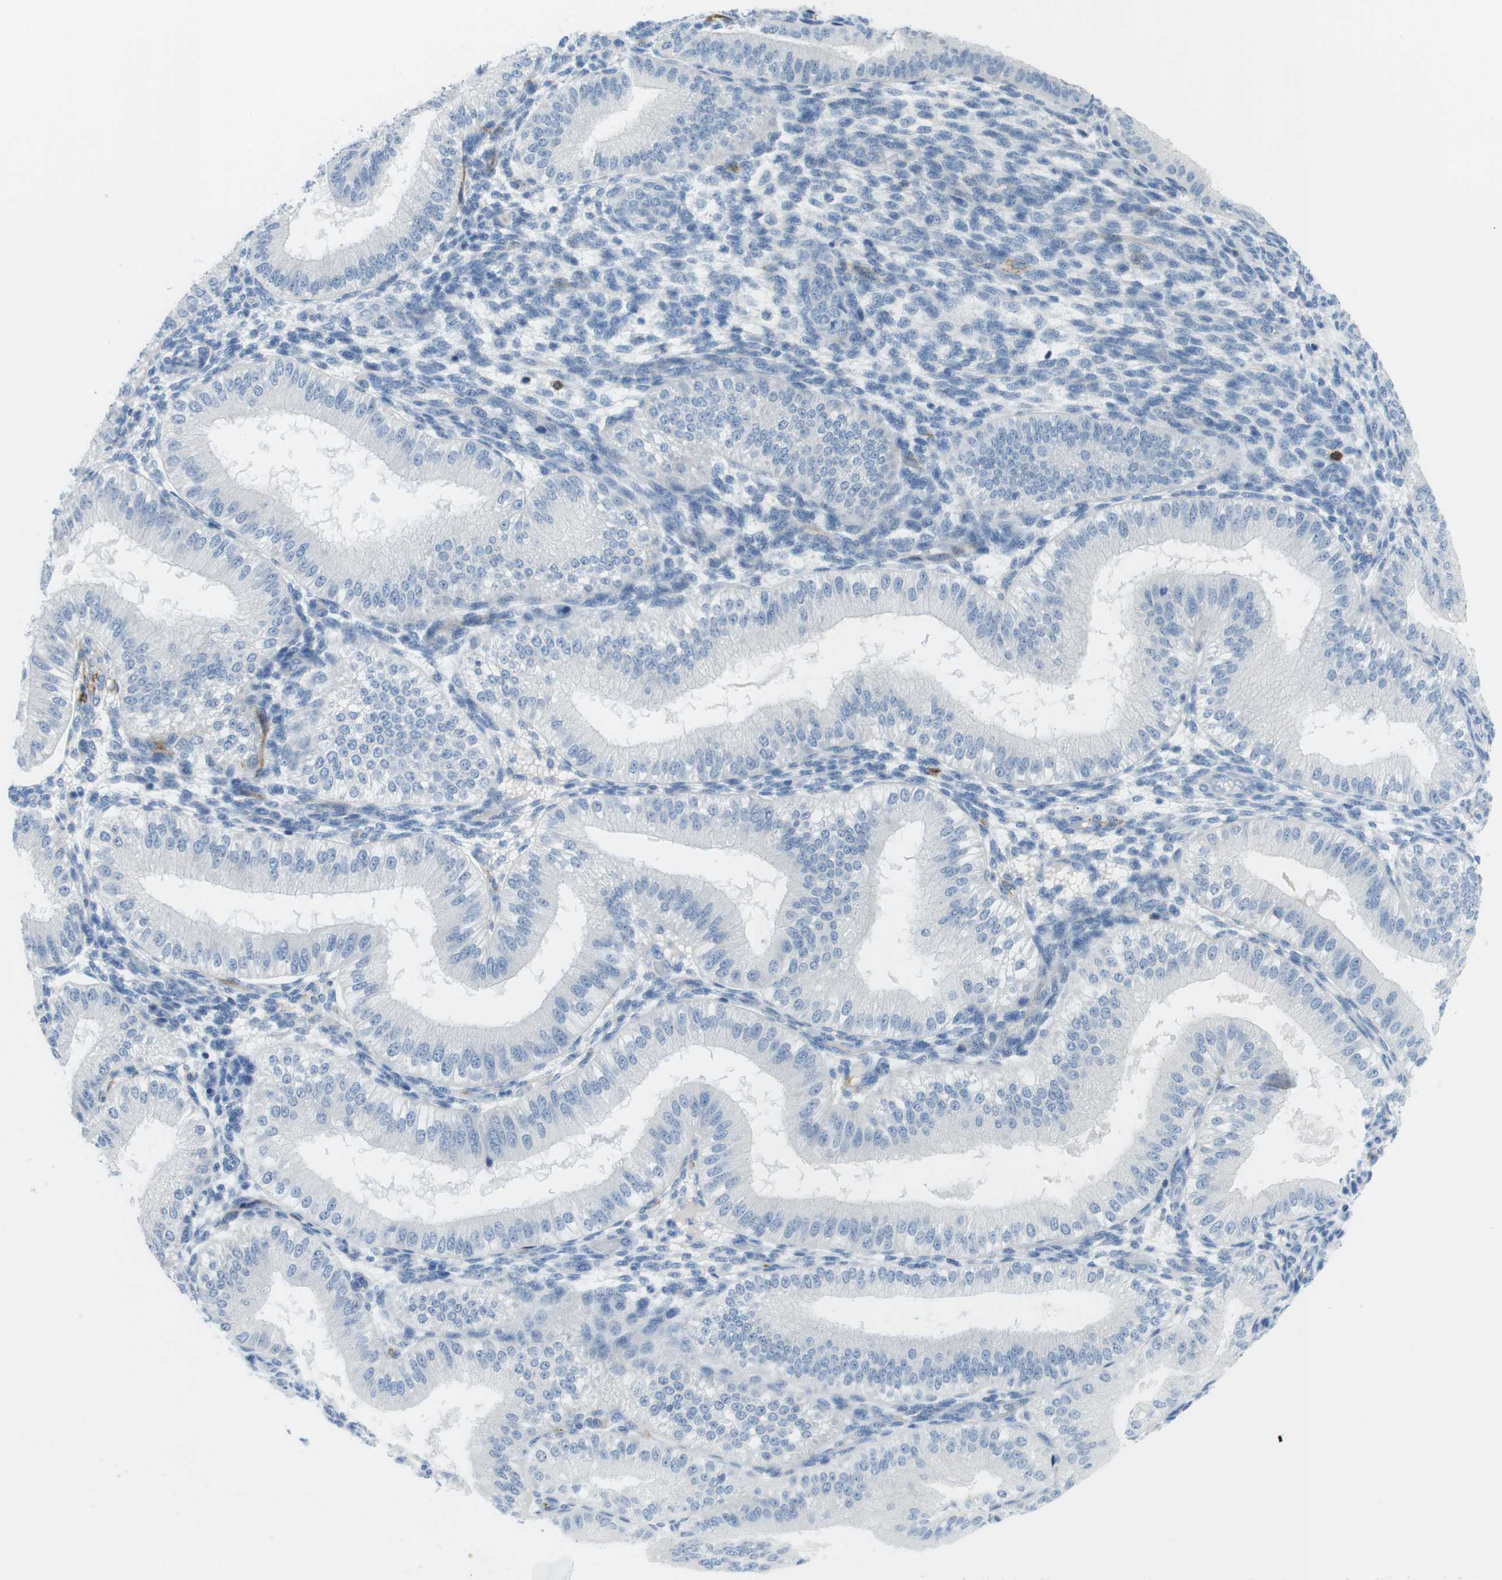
{"staining": {"intensity": "negative", "quantity": "none", "location": "none"}, "tissue": "endometrium", "cell_type": "Cells in endometrial stroma", "image_type": "normal", "snomed": [{"axis": "morphology", "description": "Normal tissue, NOS"}, {"axis": "topography", "description": "Endometrium"}], "caption": "This is an IHC photomicrograph of benign endometrium. There is no positivity in cells in endometrial stroma.", "gene": "TNFRSF4", "patient": {"sex": "female", "age": 39}}